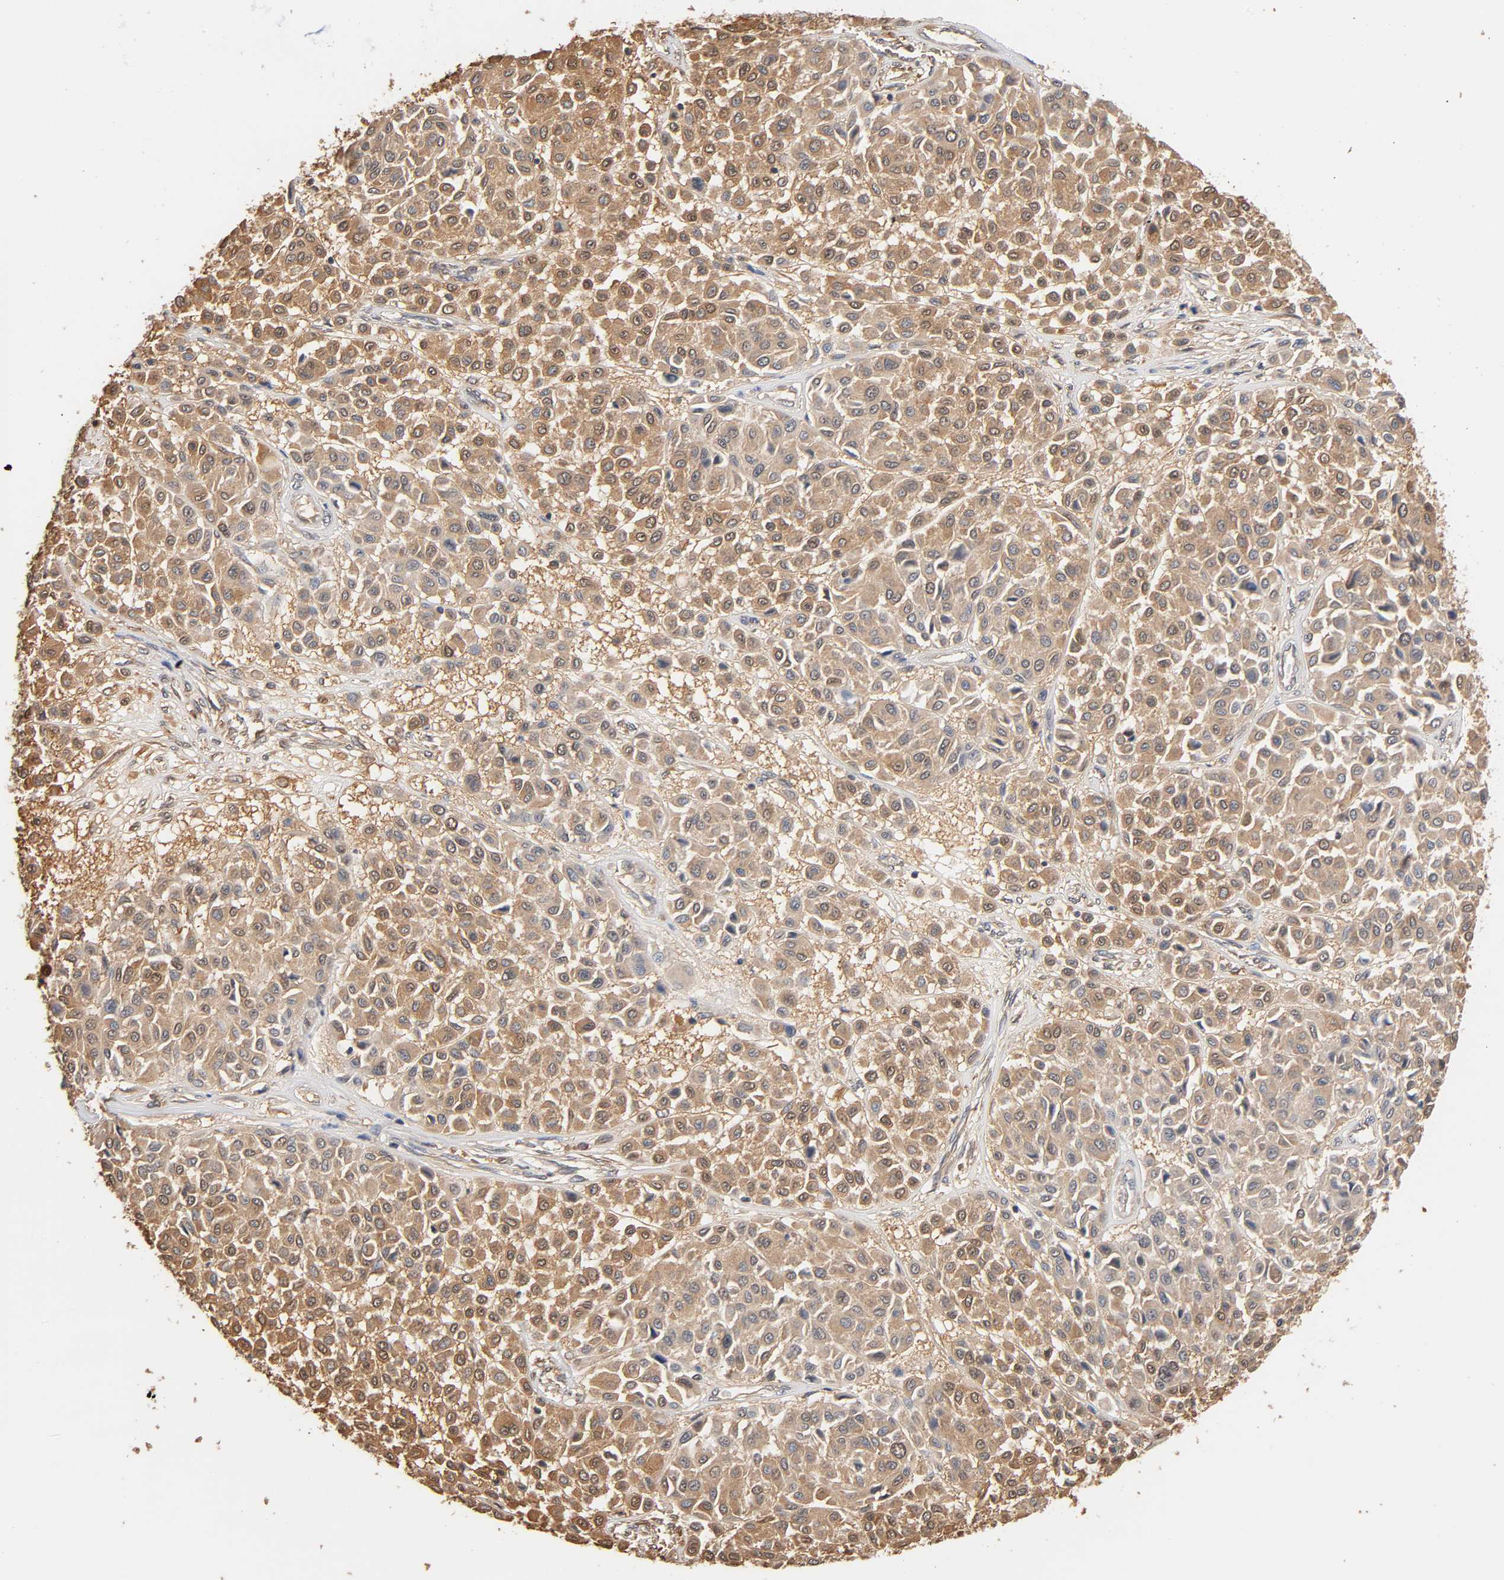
{"staining": {"intensity": "weak", "quantity": ">75%", "location": "cytoplasmic/membranous"}, "tissue": "melanoma", "cell_type": "Tumor cells", "image_type": "cancer", "snomed": [{"axis": "morphology", "description": "Malignant melanoma, Metastatic site"}, {"axis": "topography", "description": "Soft tissue"}], "caption": "Protein staining by immunohistochemistry (IHC) shows weak cytoplasmic/membranous positivity in about >75% of tumor cells in malignant melanoma (metastatic site). Using DAB (brown) and hematoxylin (blue) stains, captured at high magnification using brightfield microscopy.", "gene": "ALDOA", "patient": {"sex": "male", "age": 41}}